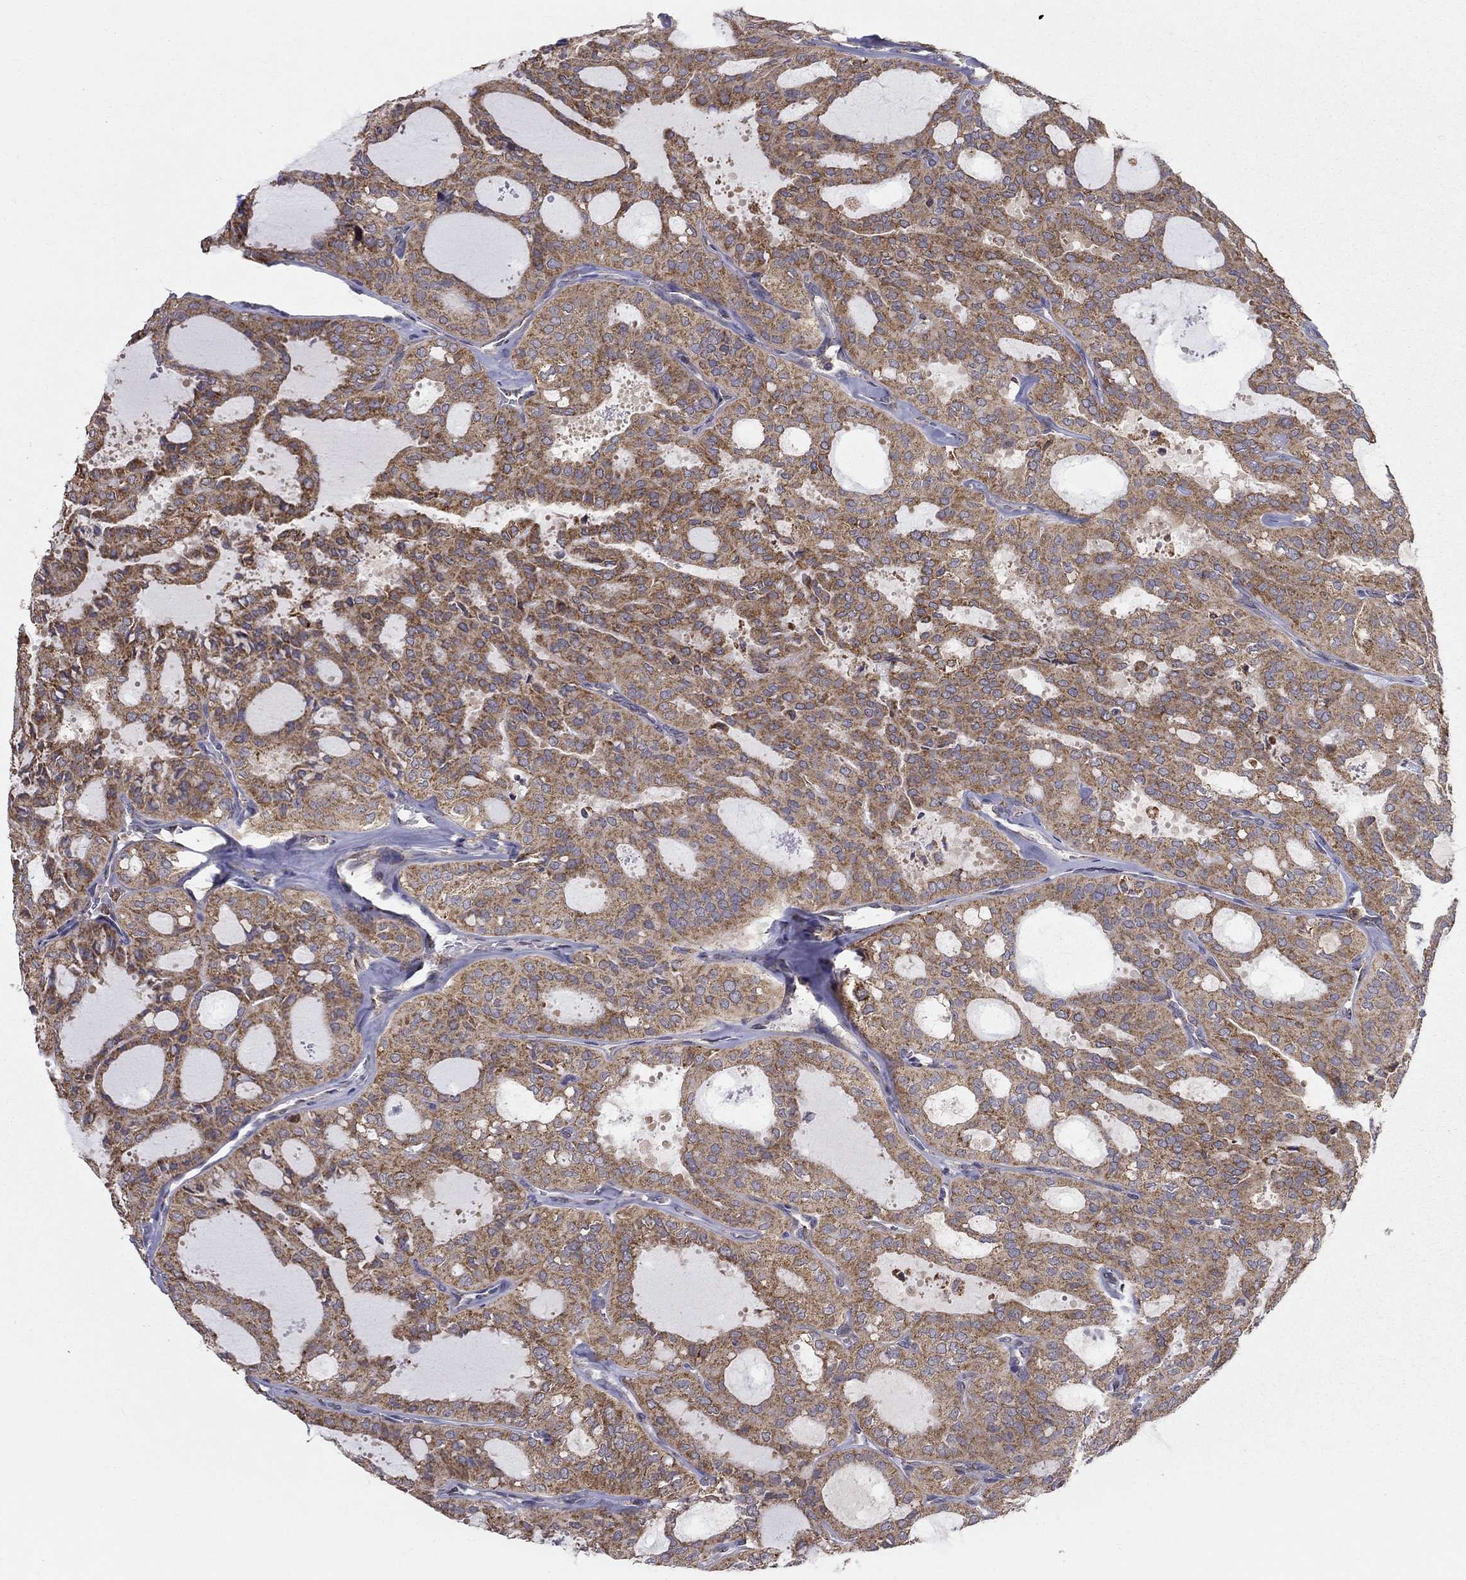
{"staining": {"intensity": "moderate", "quantity": ">75%", "location": "cytoplasmic/membranous"}, "tissue": "thyroid cancer", "cell_type": "Tumor cells", "image_type": "cancer", "snomed": [{"axis": "morphology", "description": "Follicular adenoma carcinoma, NOS"}, {"axis": "topography", "description": "Thyroid gland"}], "caption": "IHC of thyroid cancer displays medium levels of moderate cytoplasmic/membranous expression in approximately >75% of tumor cells. Nuclei are stained in blue.", "gene": "PRDX4", "patient": {"sex": "male", "age": 75}}